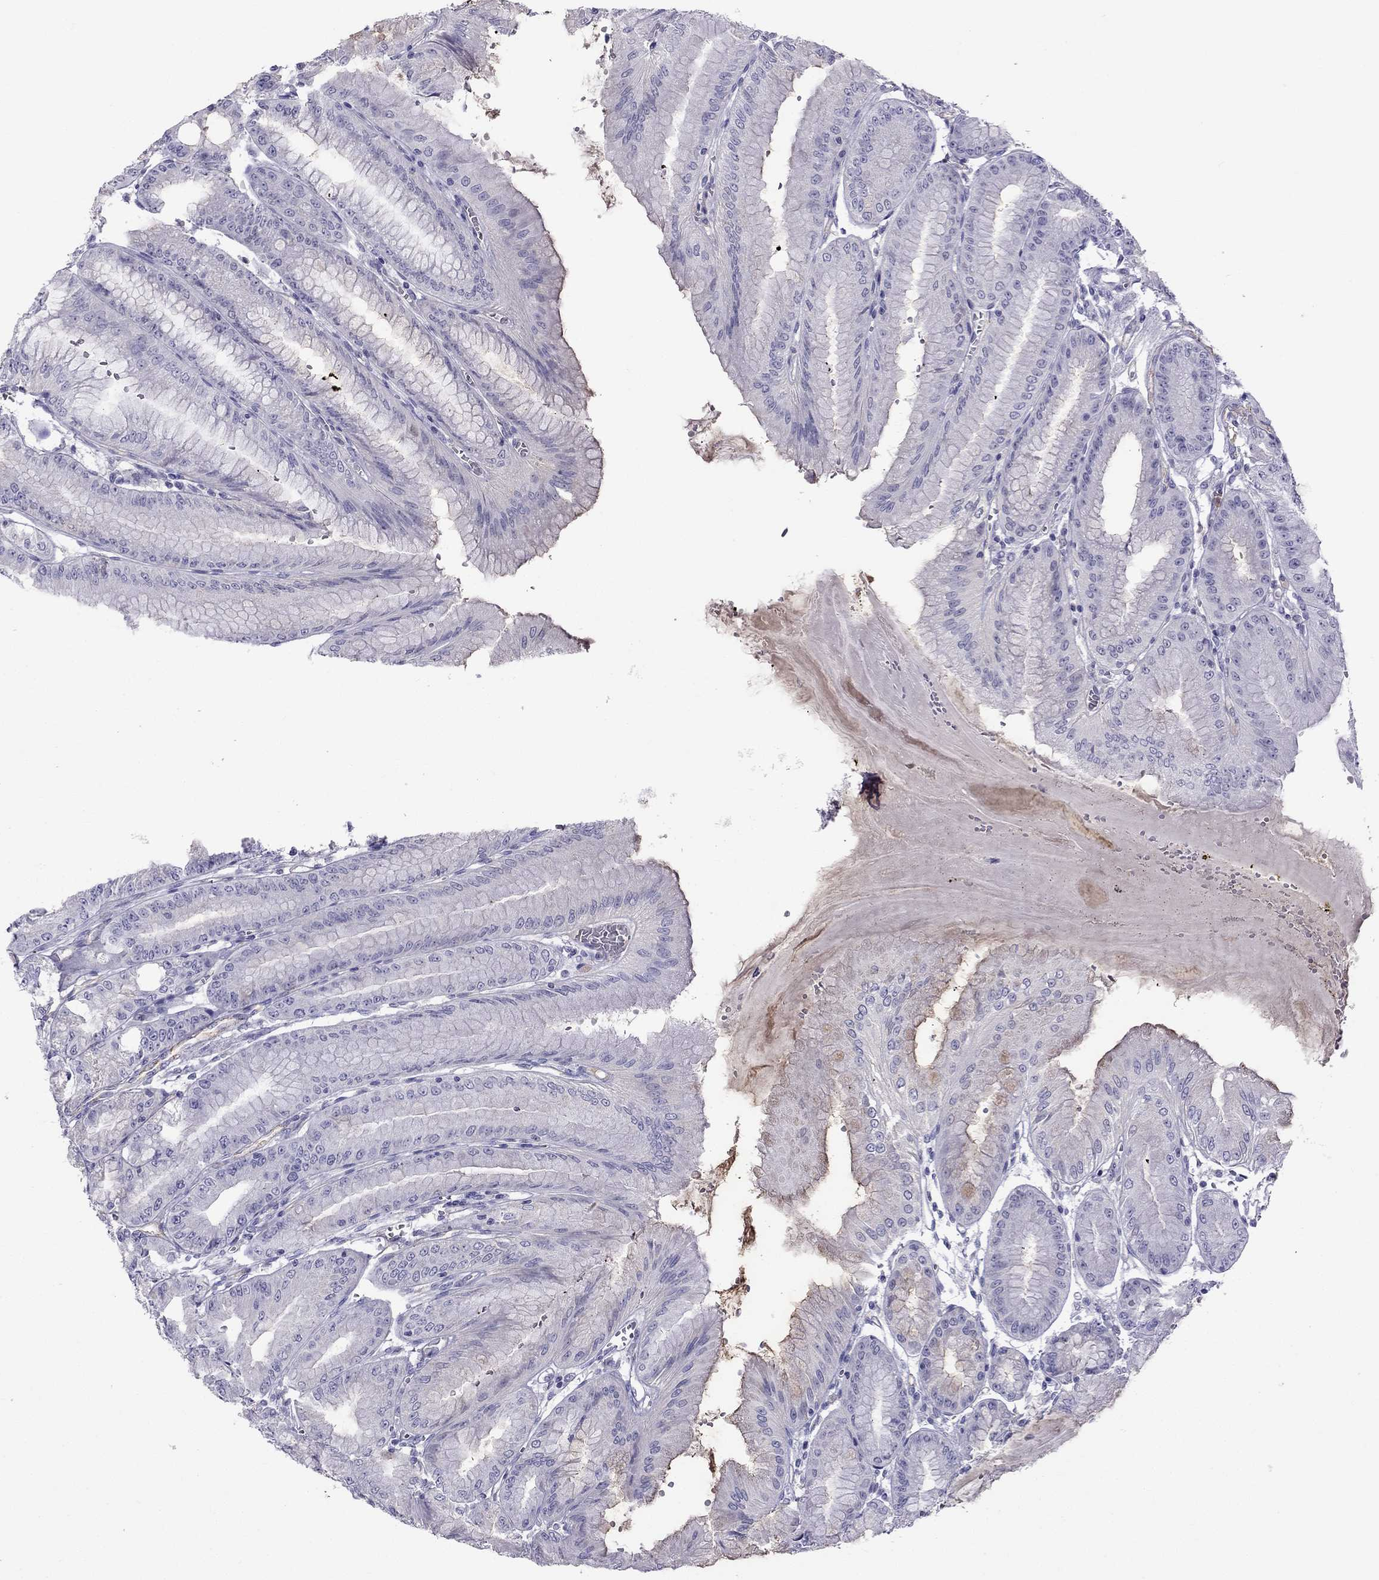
{"staining": {"intensity": "negative", "quantity": "none", "location": "none"}, "tissue": "stomach", "cell_type": "Glandular cells", "image_type": "normal", "snomed": [{"axis": "morphology", "description": "Normal tissue, NOS"}, {"axis": "topography", "description": "Stomach, lower"}], "caption": "DAB immunohistochemical staining of normal human stomach demonstrates no significant expression in glandular cells.", "gene": "STOML3", "patient": {"sex": "male", "age": 71}}